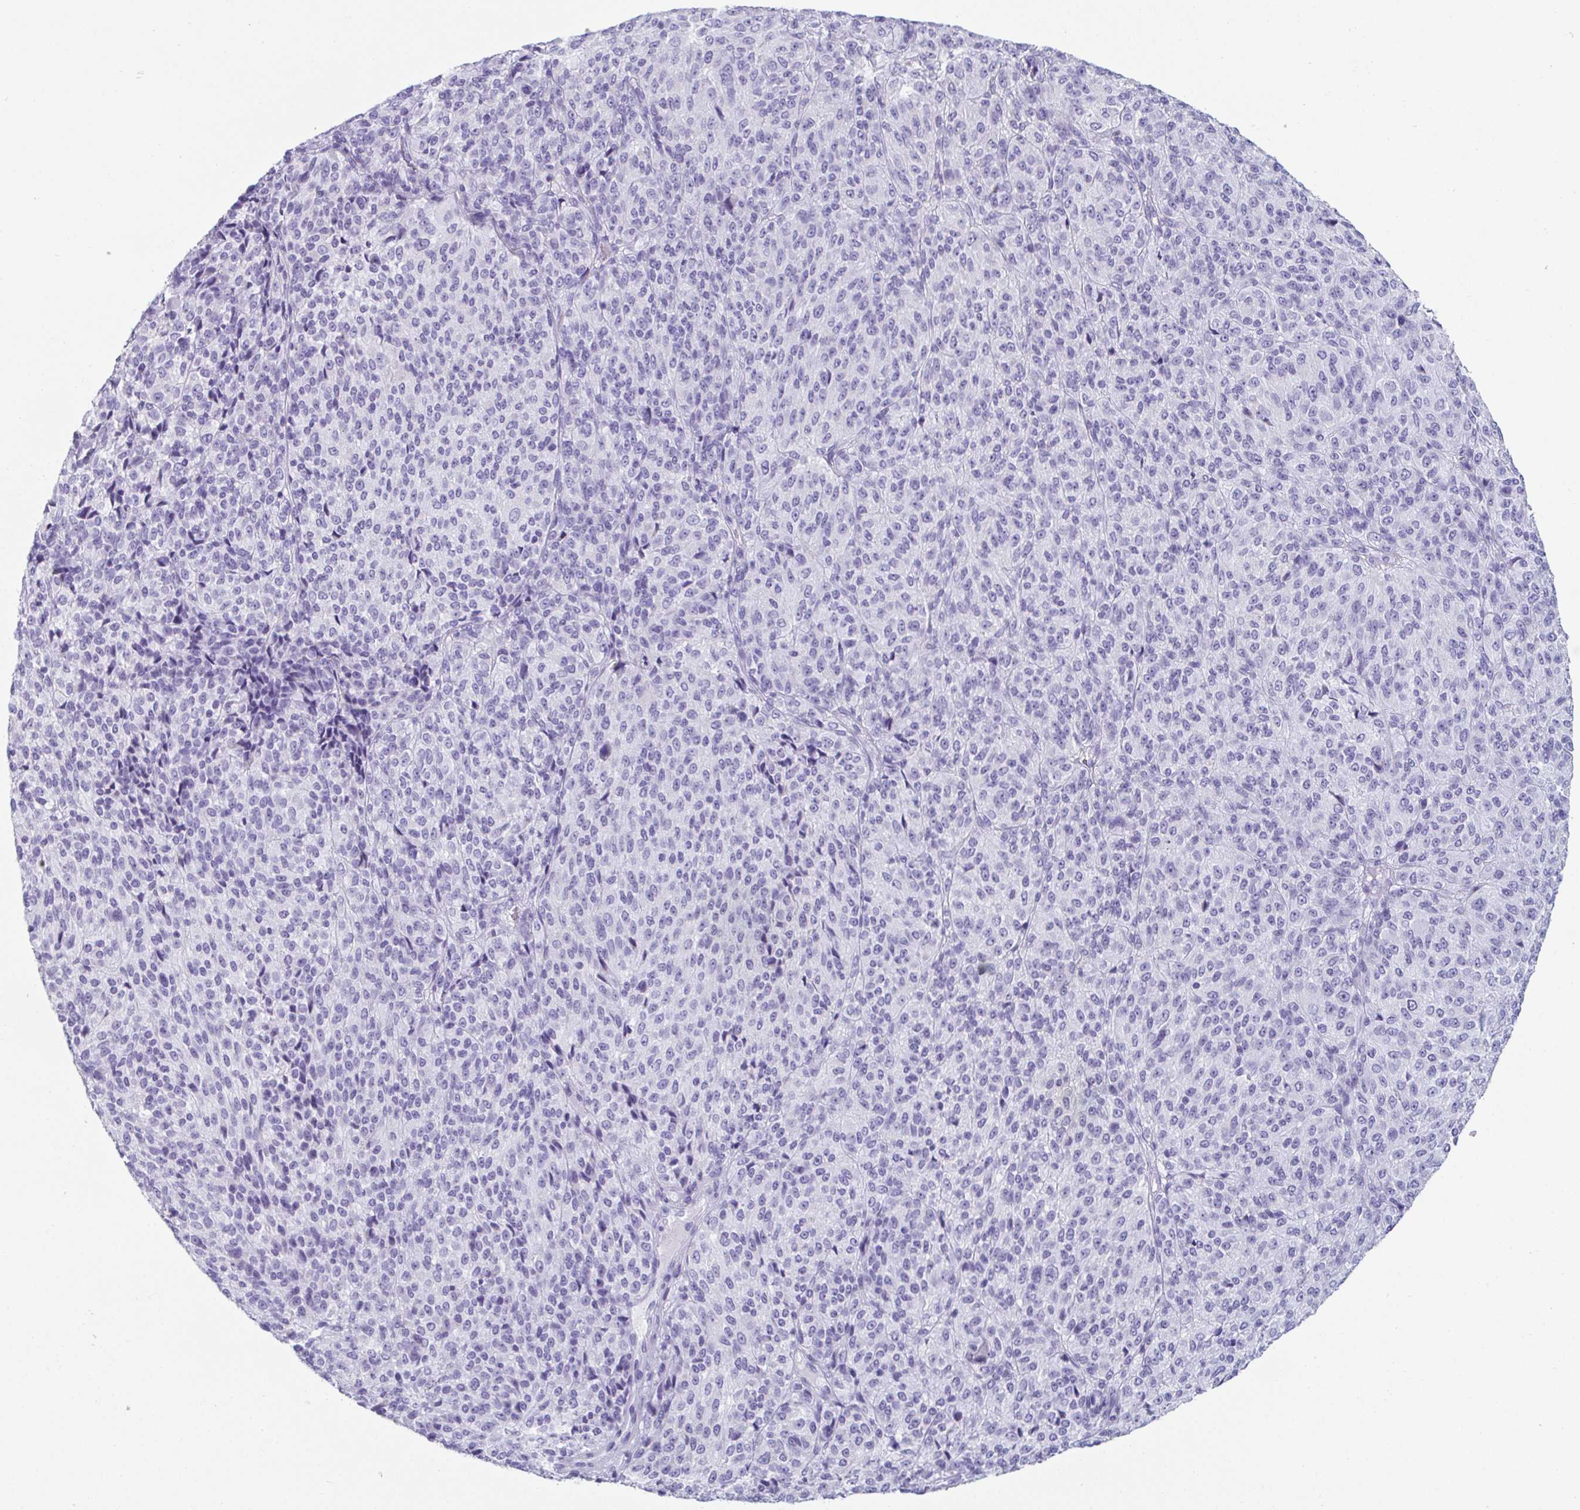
{"staining": {"intensity": "negative", "quantity": "none", "location": "none"}, "tissue": "melanoma", "cell_type": "Tumor cells", "image_type": "cancer", "snomed": [{"axis": "morphology", "description": "Malignant melanoma, Metastatic site"}, {"axis": "topography", "description": "Brain"}], "caption": "Immunohistochemical staining of melanoma shows no significant positivity in tumor cells.", "gene": "CREG2", "patient": {"sex": "female", "age": 56}}